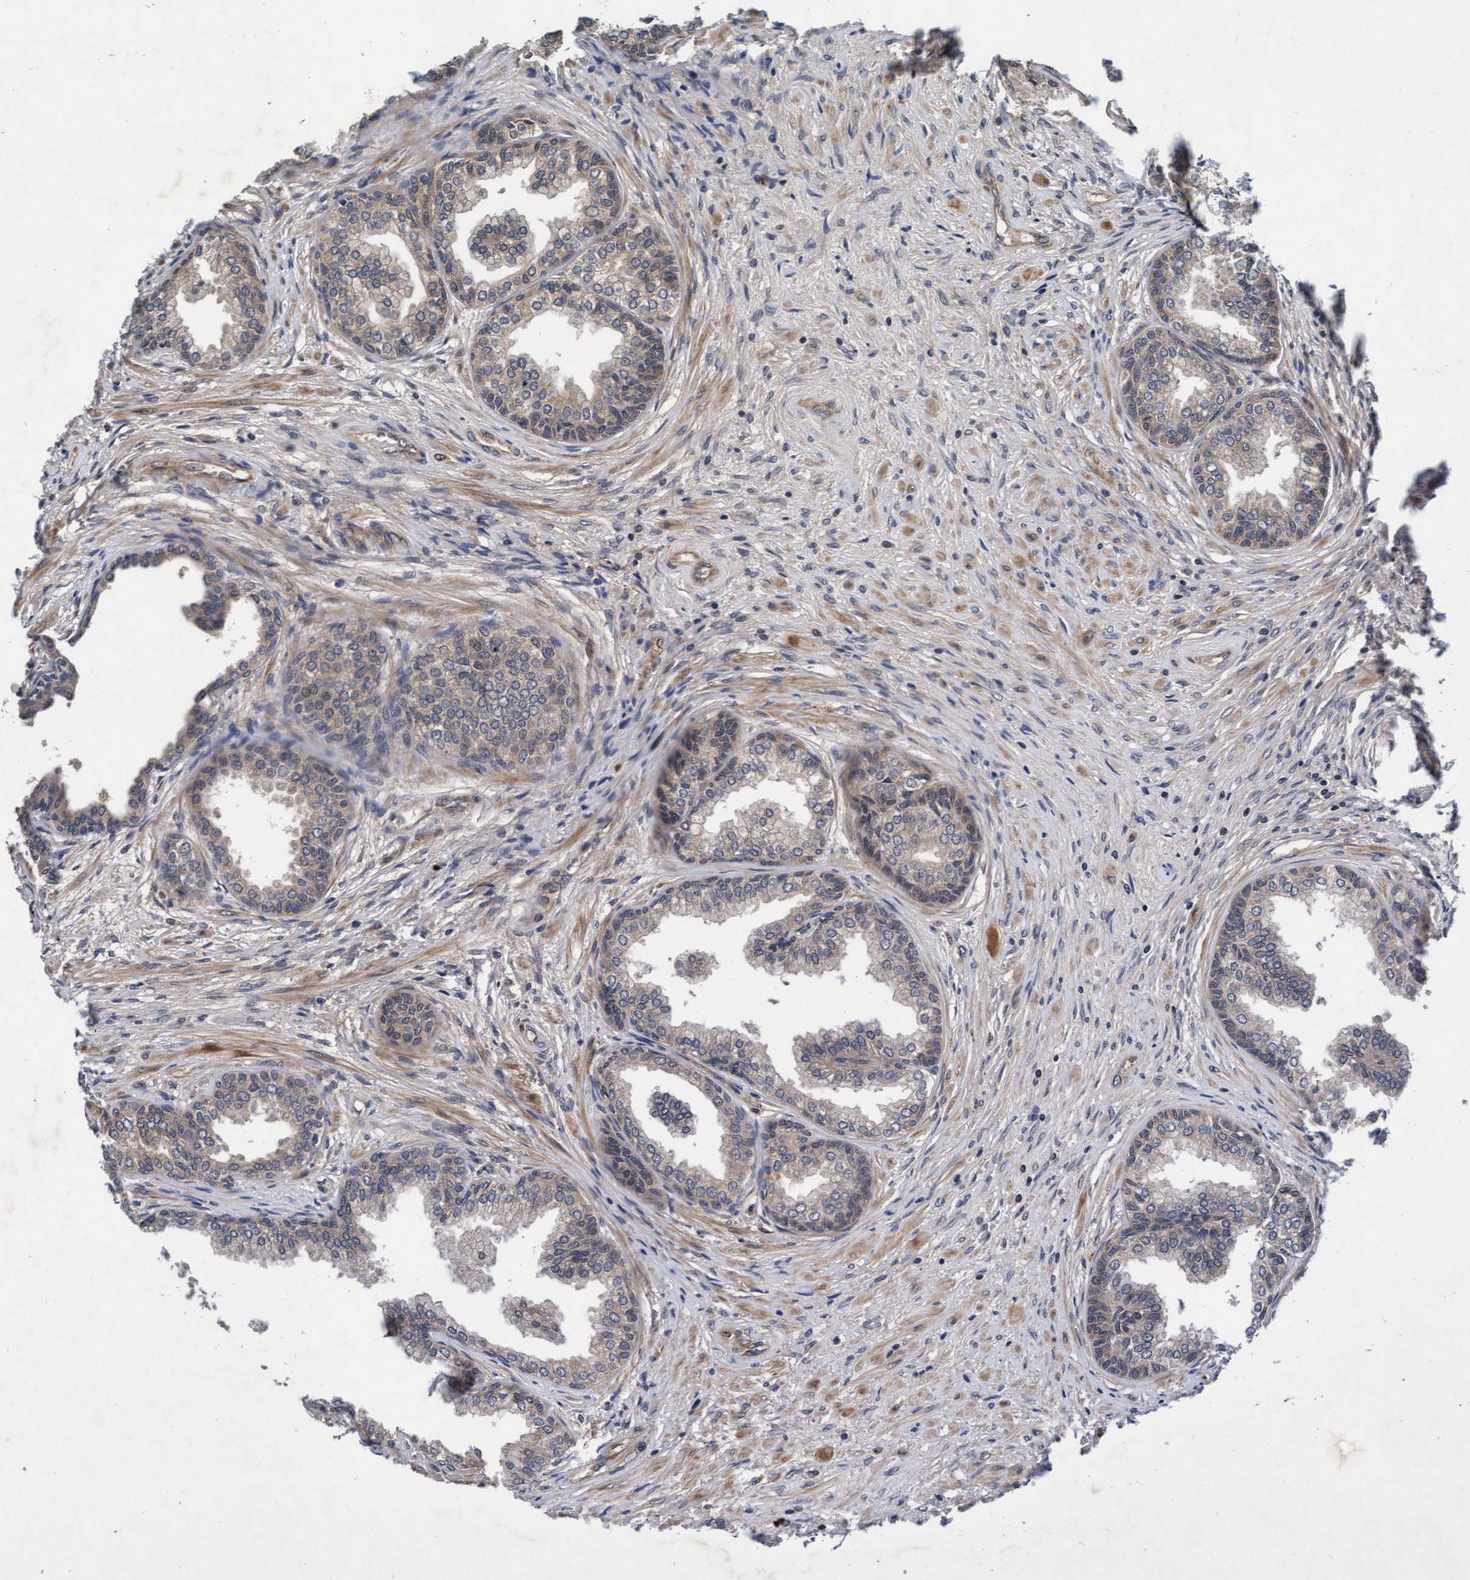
{"staining": {"intensity": "moderate", "quantity": ">75%", "location": "cytoplasmic/membranous"}, "tissue": "prostate", "cell_type": "Glandular cells", "image_type": "normal", "snomed": [{"axis": "morphology", "description": "Normal tissue, NOS"}, {"axis": "topography", "description": "Prostate"}], "caption": "Human prostate stained with a brown dye demonstrates moderate cytoplasmic/membranous positive positivity in about >75% of glandular cells.", "gene": "EFCAB13", "patient": {"sex": "male", "age": 76}}